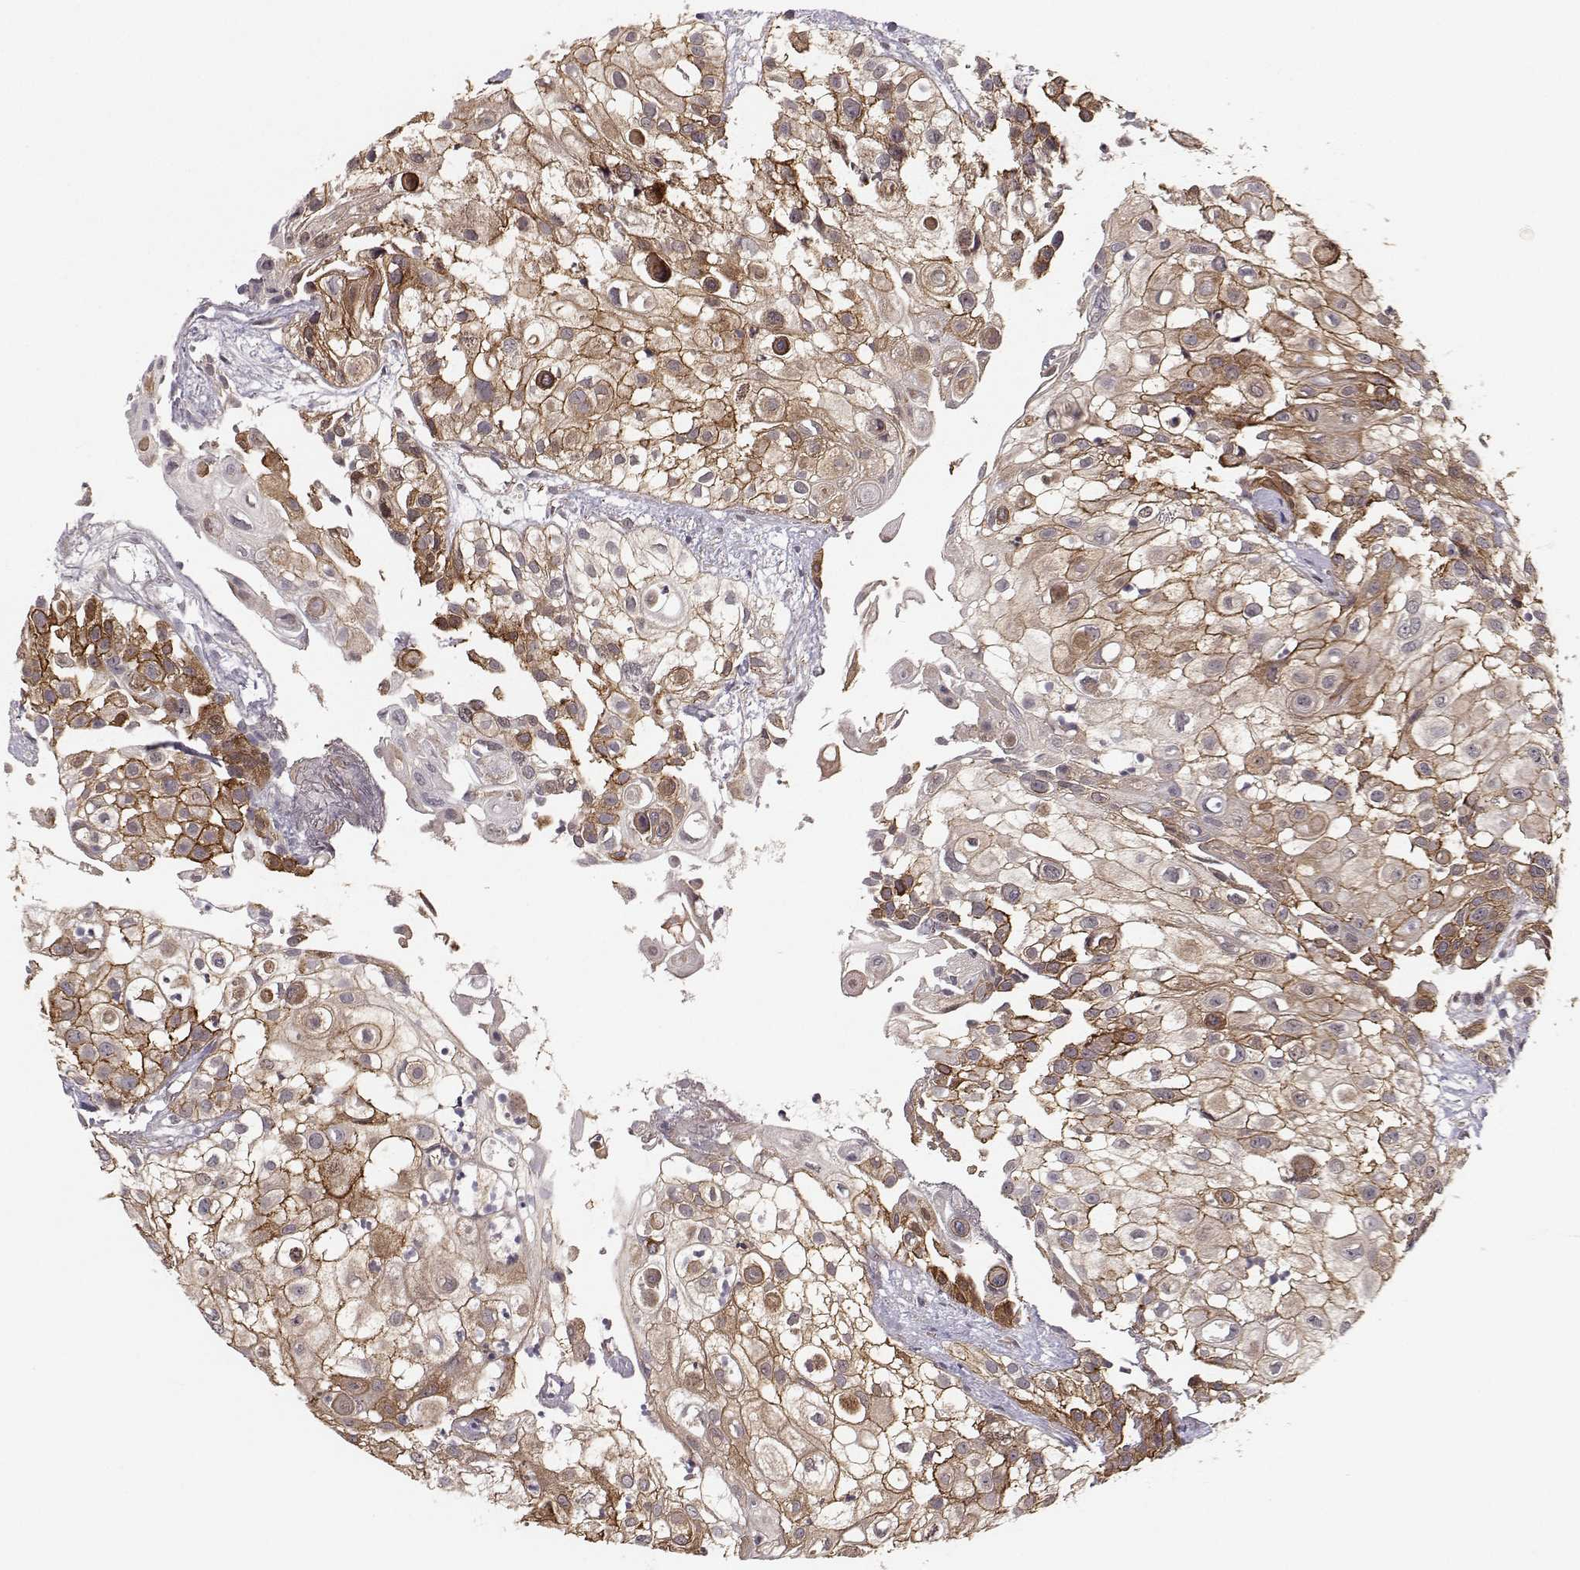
{"staining": {"intensity": "moderate", "quantity": "25%-75%", "location": "cytoplasmic/membranous"}, "tissue": "urothelial cancer", "cell_type": "Tumor cells", "image_type": "cancer", "snomed": [{"axis": "morphology", "description": "Urothelial carcinoma, High grade"}, {"axis": "topography", "description": "Urinary bladder"}], "caption": "Brown immunohistochemical staining in urothelial cancer exhibits moderate cytoplasmic/membranous staining in about 25%-75% of tumor cells.", "gene": "PLEKHG3", "patient": {"sex": "female", "age": 79}}